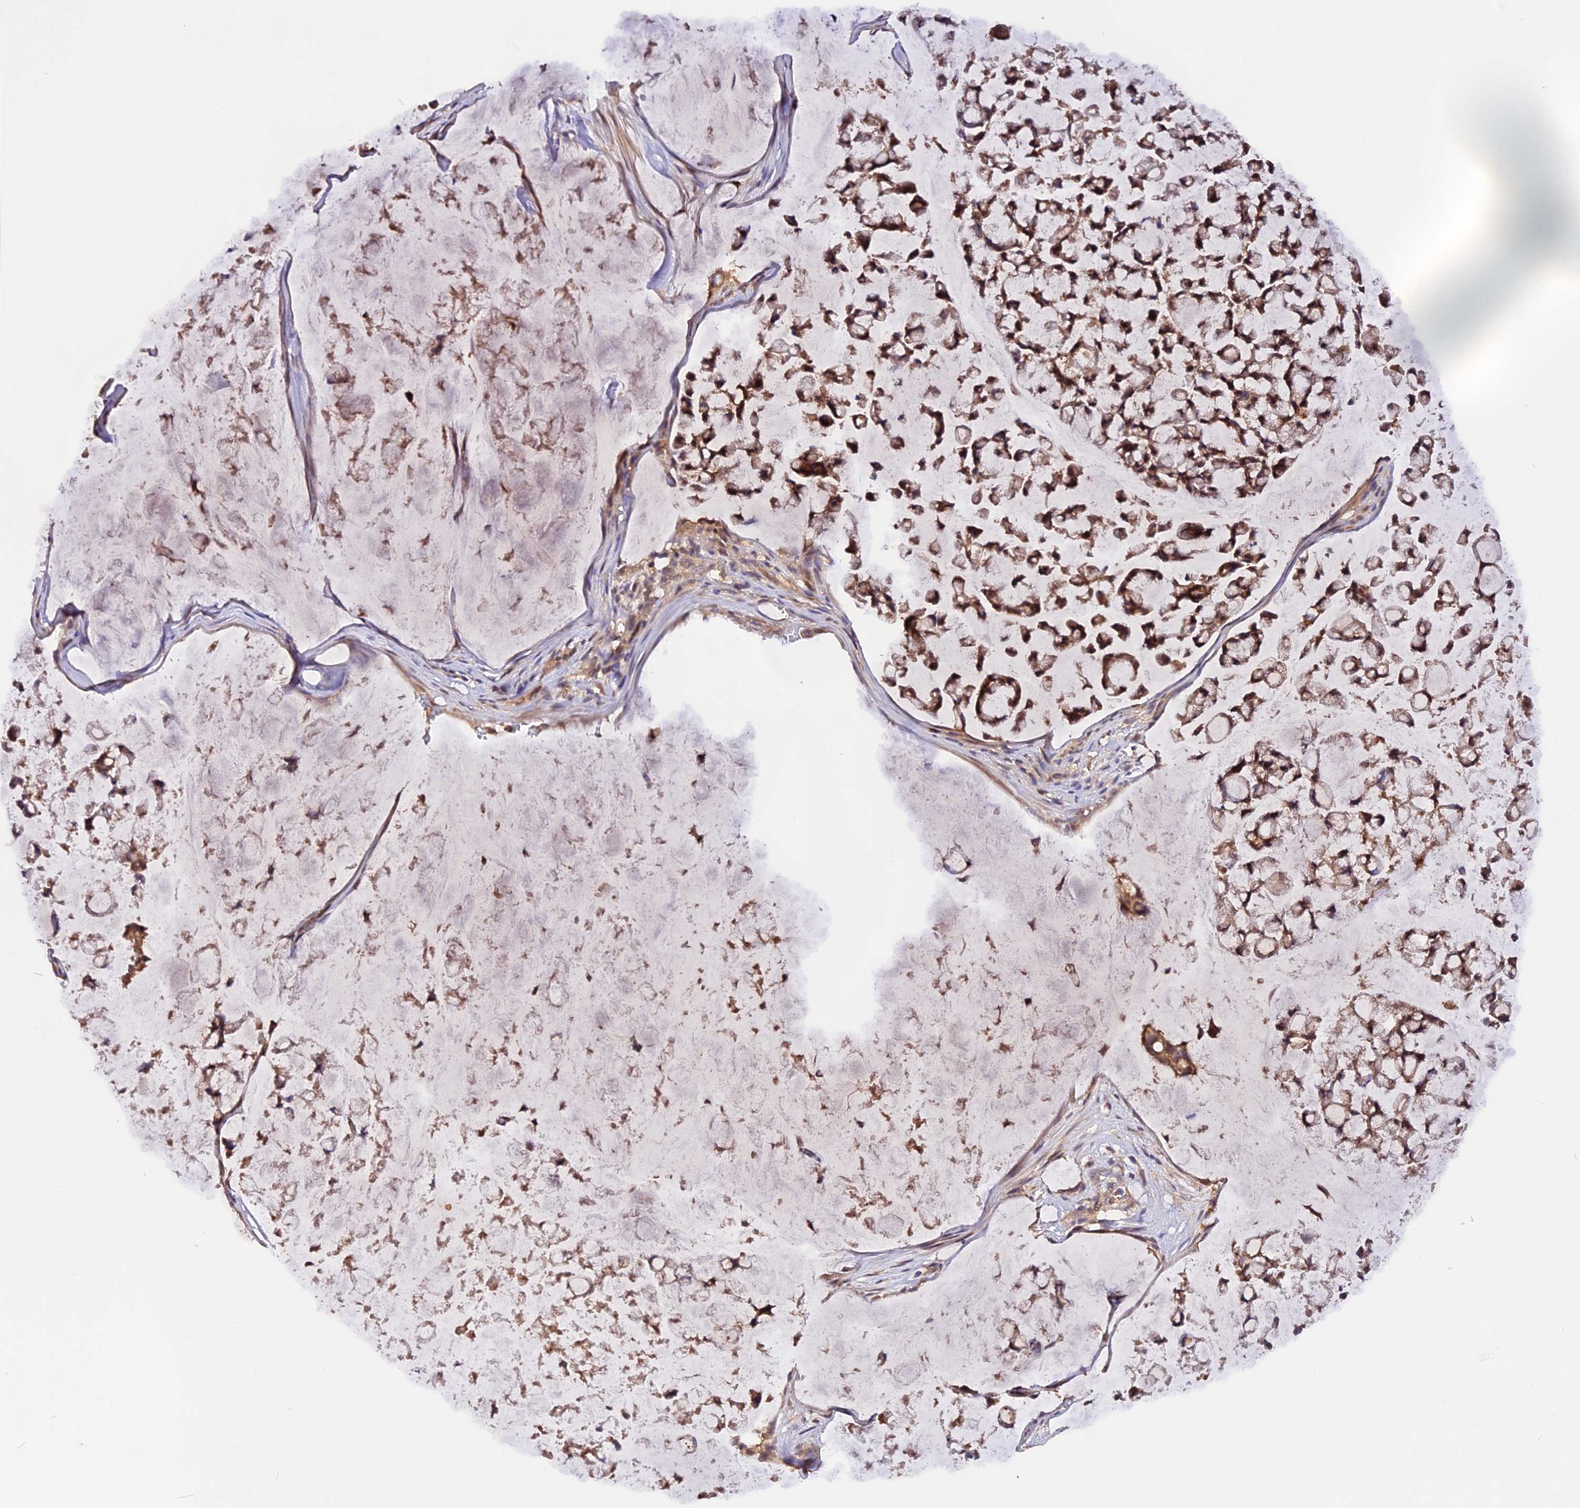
{"staining": {"intensity": "moderate", "quantity": ">75%", "location": "cytoplasmic/membranous"}, "tissue": "stomach cancer", "cell_type": "Tumor cells", "image_type": "cancer", "snomed": [{"axis": "morphology", "description": "Adenocarcinoma, NOS"}, {"axis": "topography", "description": "Stomach, lower"}], "caption": "An immunohistochemistry histopathology image of neoplastic tissue is shown. Protein staining in brown labels moderate cytoplasmic/membranous positivity in stomach cancer (adenocarcinoma) within tumor cells.", "gene": "MARK4", "patient": {"sex": "male", "age": 67}}